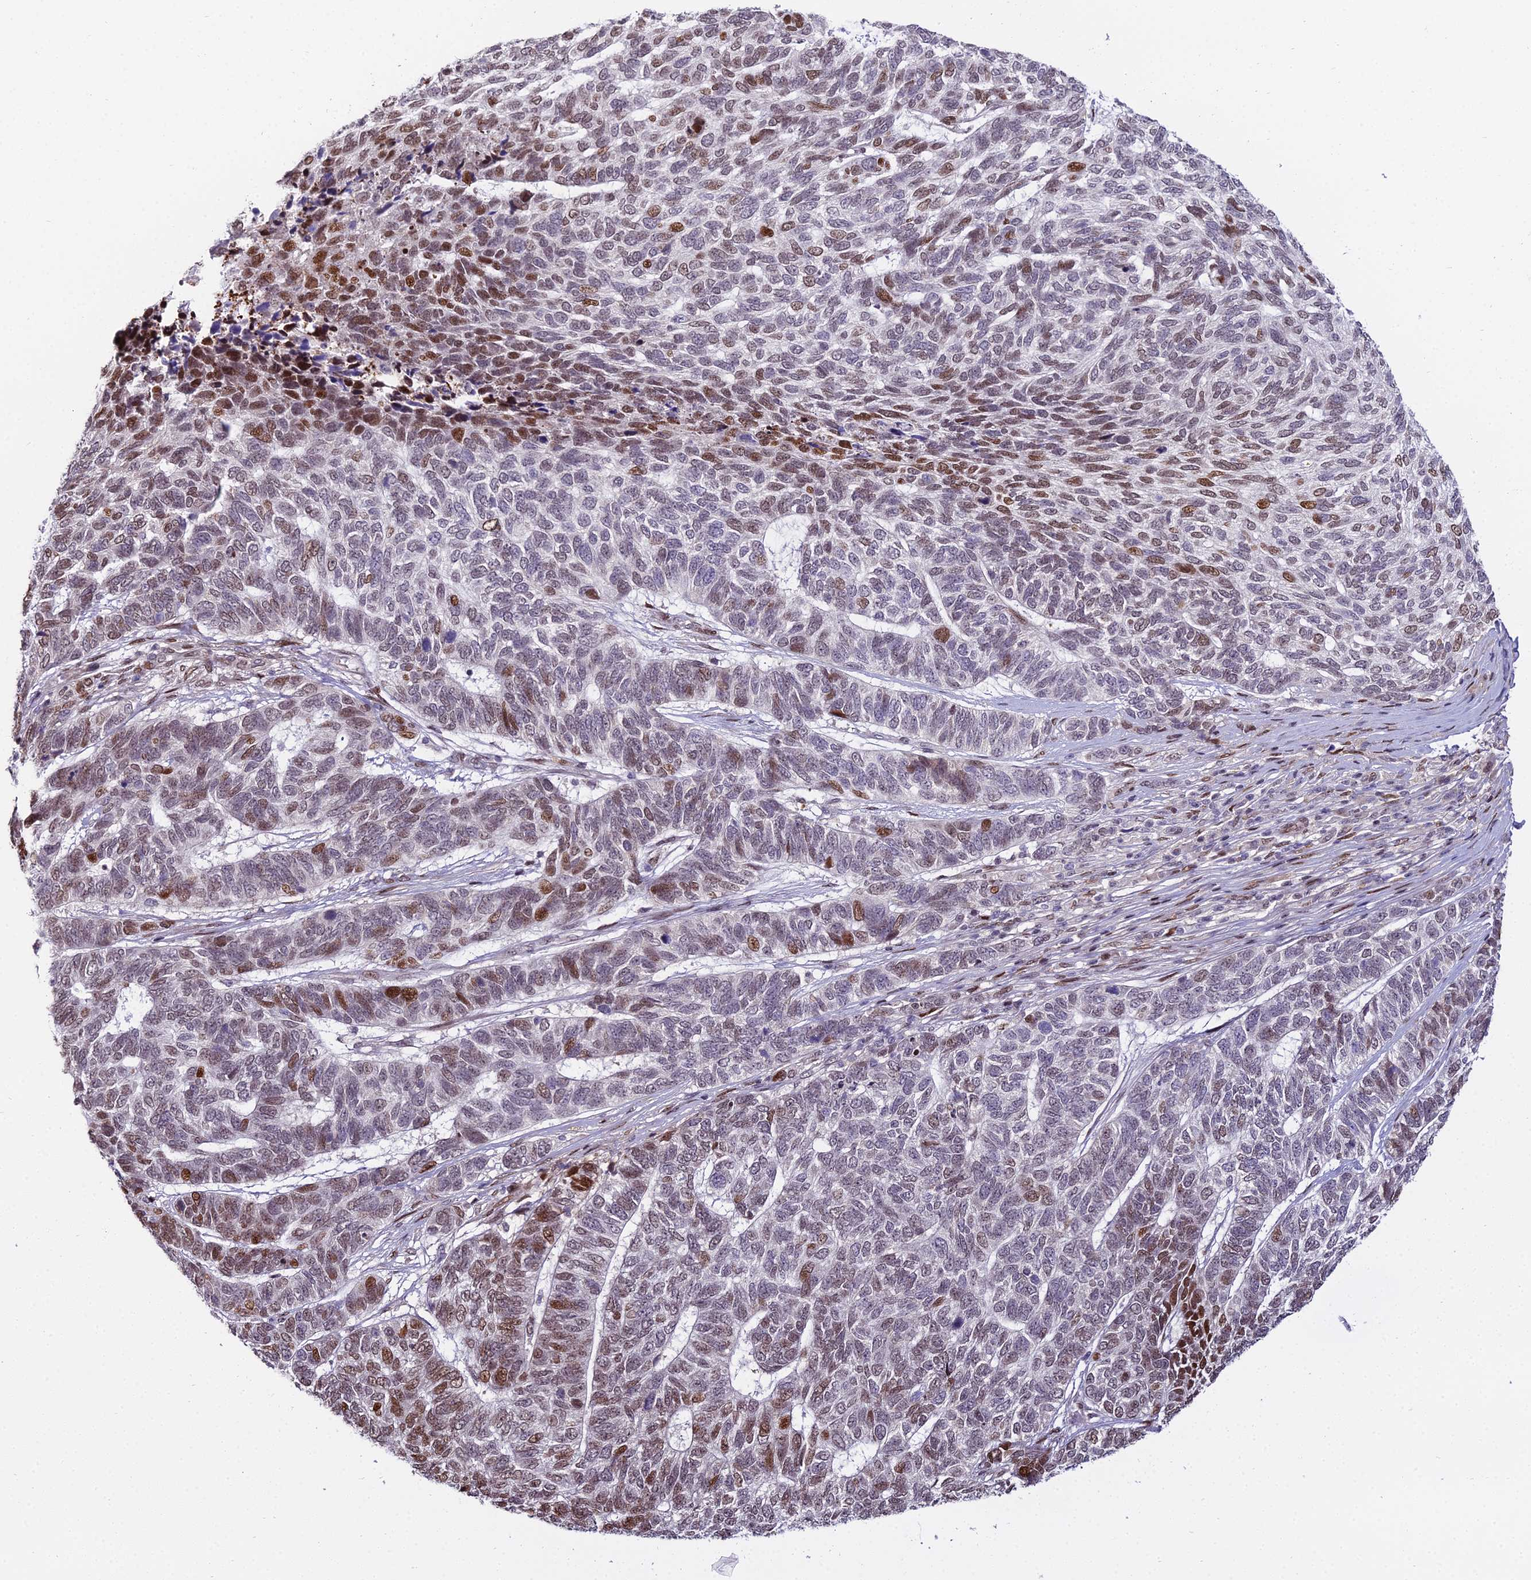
{"staining": {"intensity": "moderate", "quantity": "25%-75%", "location": "nuclear"}, "tissue": "skin cancer", "cell_type": "Tumor cells", "image_type": "cancer", "snomed": [{"axis": "morphology", "description": "Basal cell carcinoma"}, {"axis": "topography", "description": "Skin"}], "caption": "Brown immunohistochemical staining in human skin basal cell carcinoma demonstrates moderate nuclear staining in approximately 25%-75% of tumor cells.", "gene": "ZNF707", "patient": {"sex": "female", "age": 65}}